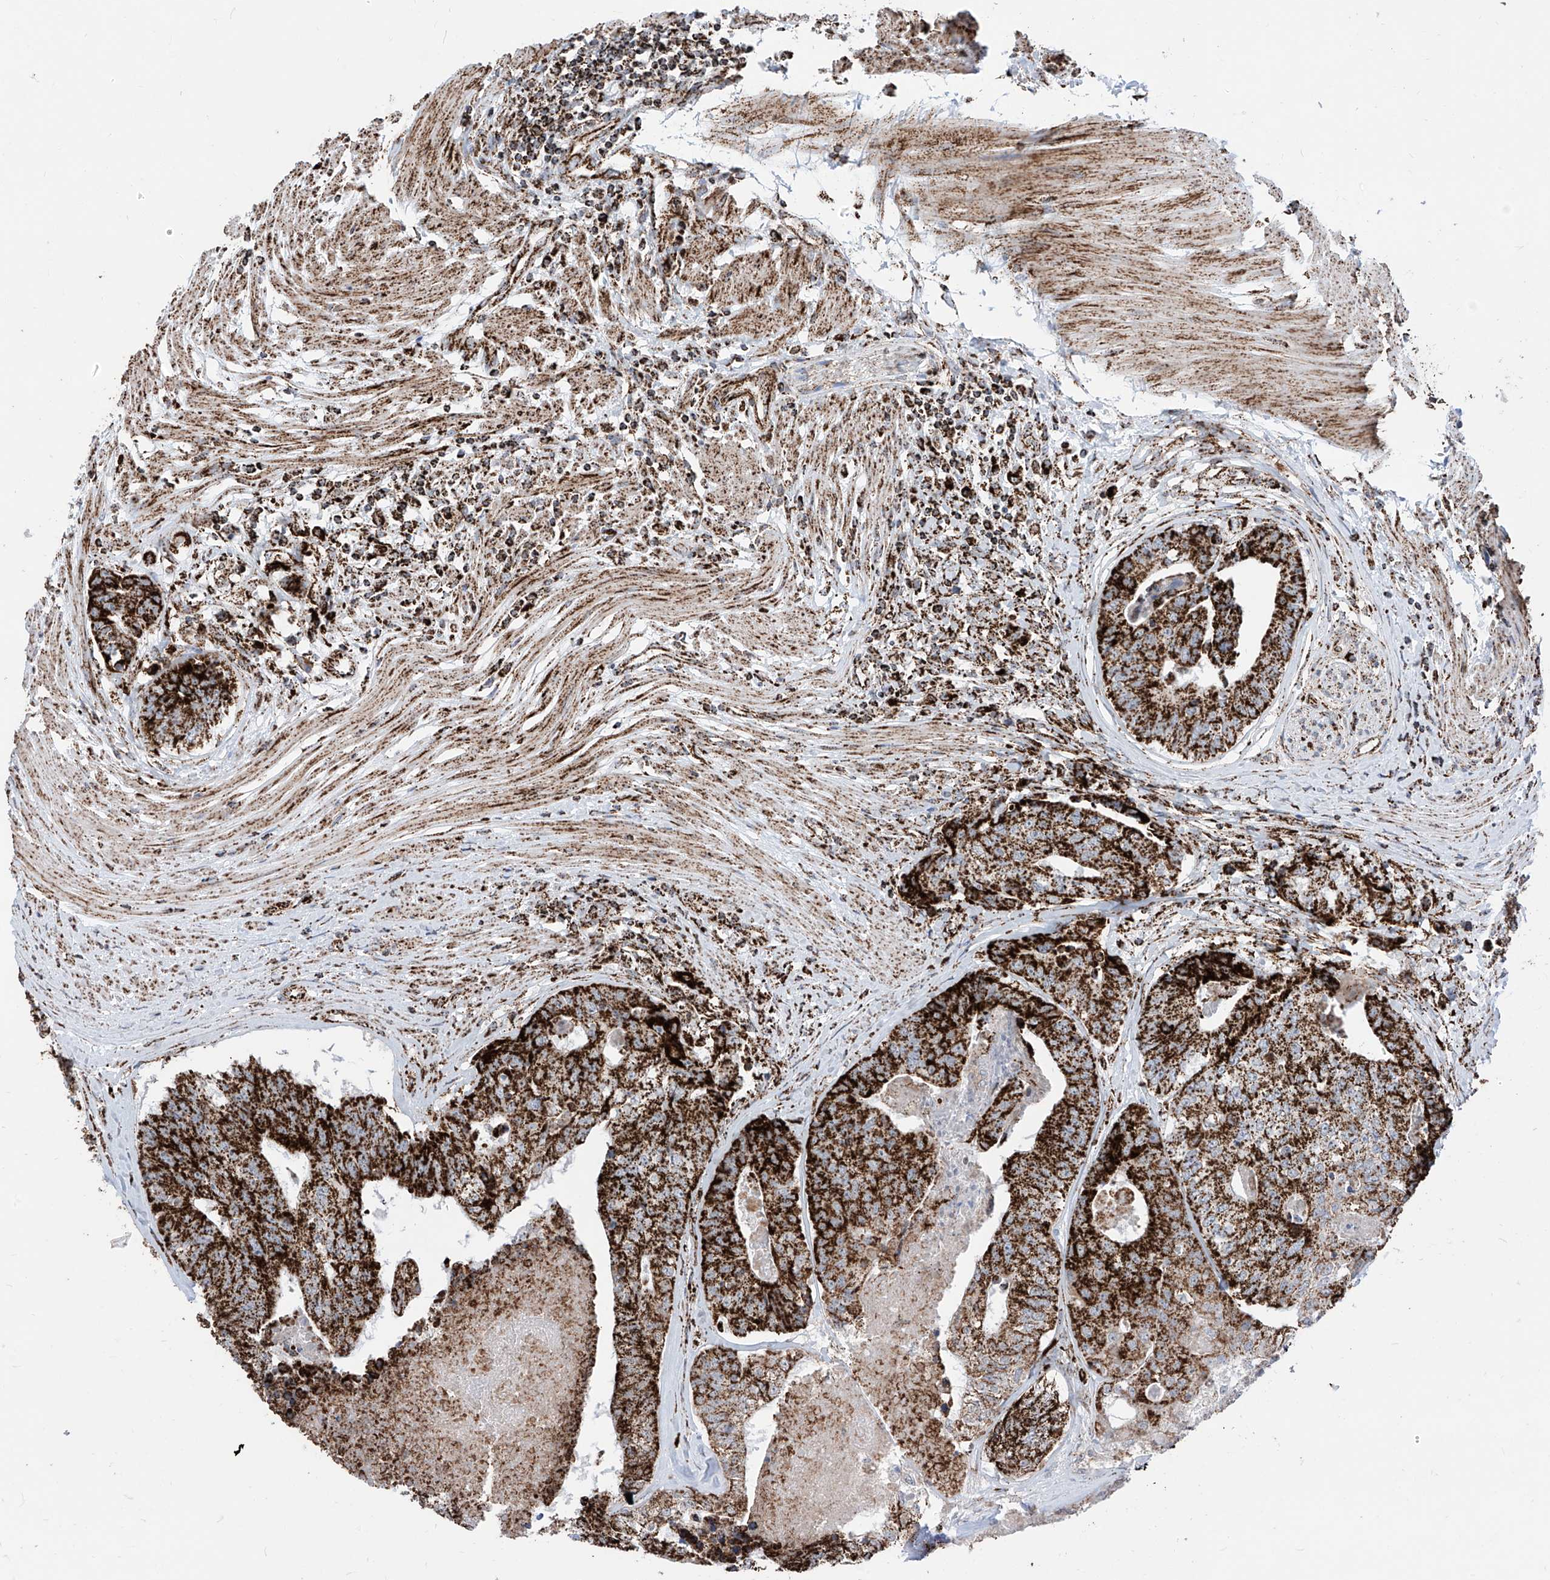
{"staining": {"intensity": "strong", "quantity": ">75%", "location": "cytoplasmic/membranous"}, "tissue": "colorectal cancer", "cell_type": "Tumor cells", "image_type": "cancer", "snomed": [{"axis": "morphology", "description": "Adenocarcinoma, NOS"}, {"axis": "topography", "description": "Colon"}], "caption": "This histopathology image reveals colorectal adenocarcinoma stained with immunohistochemistry to label a protein in brown. The cytoplasmic/membranous of tumor cells show strong positivity for the protein. Nuclei are counter-stained blue.", "gene": "COX5B", "patient": {"sex": "female", "age": 67}}